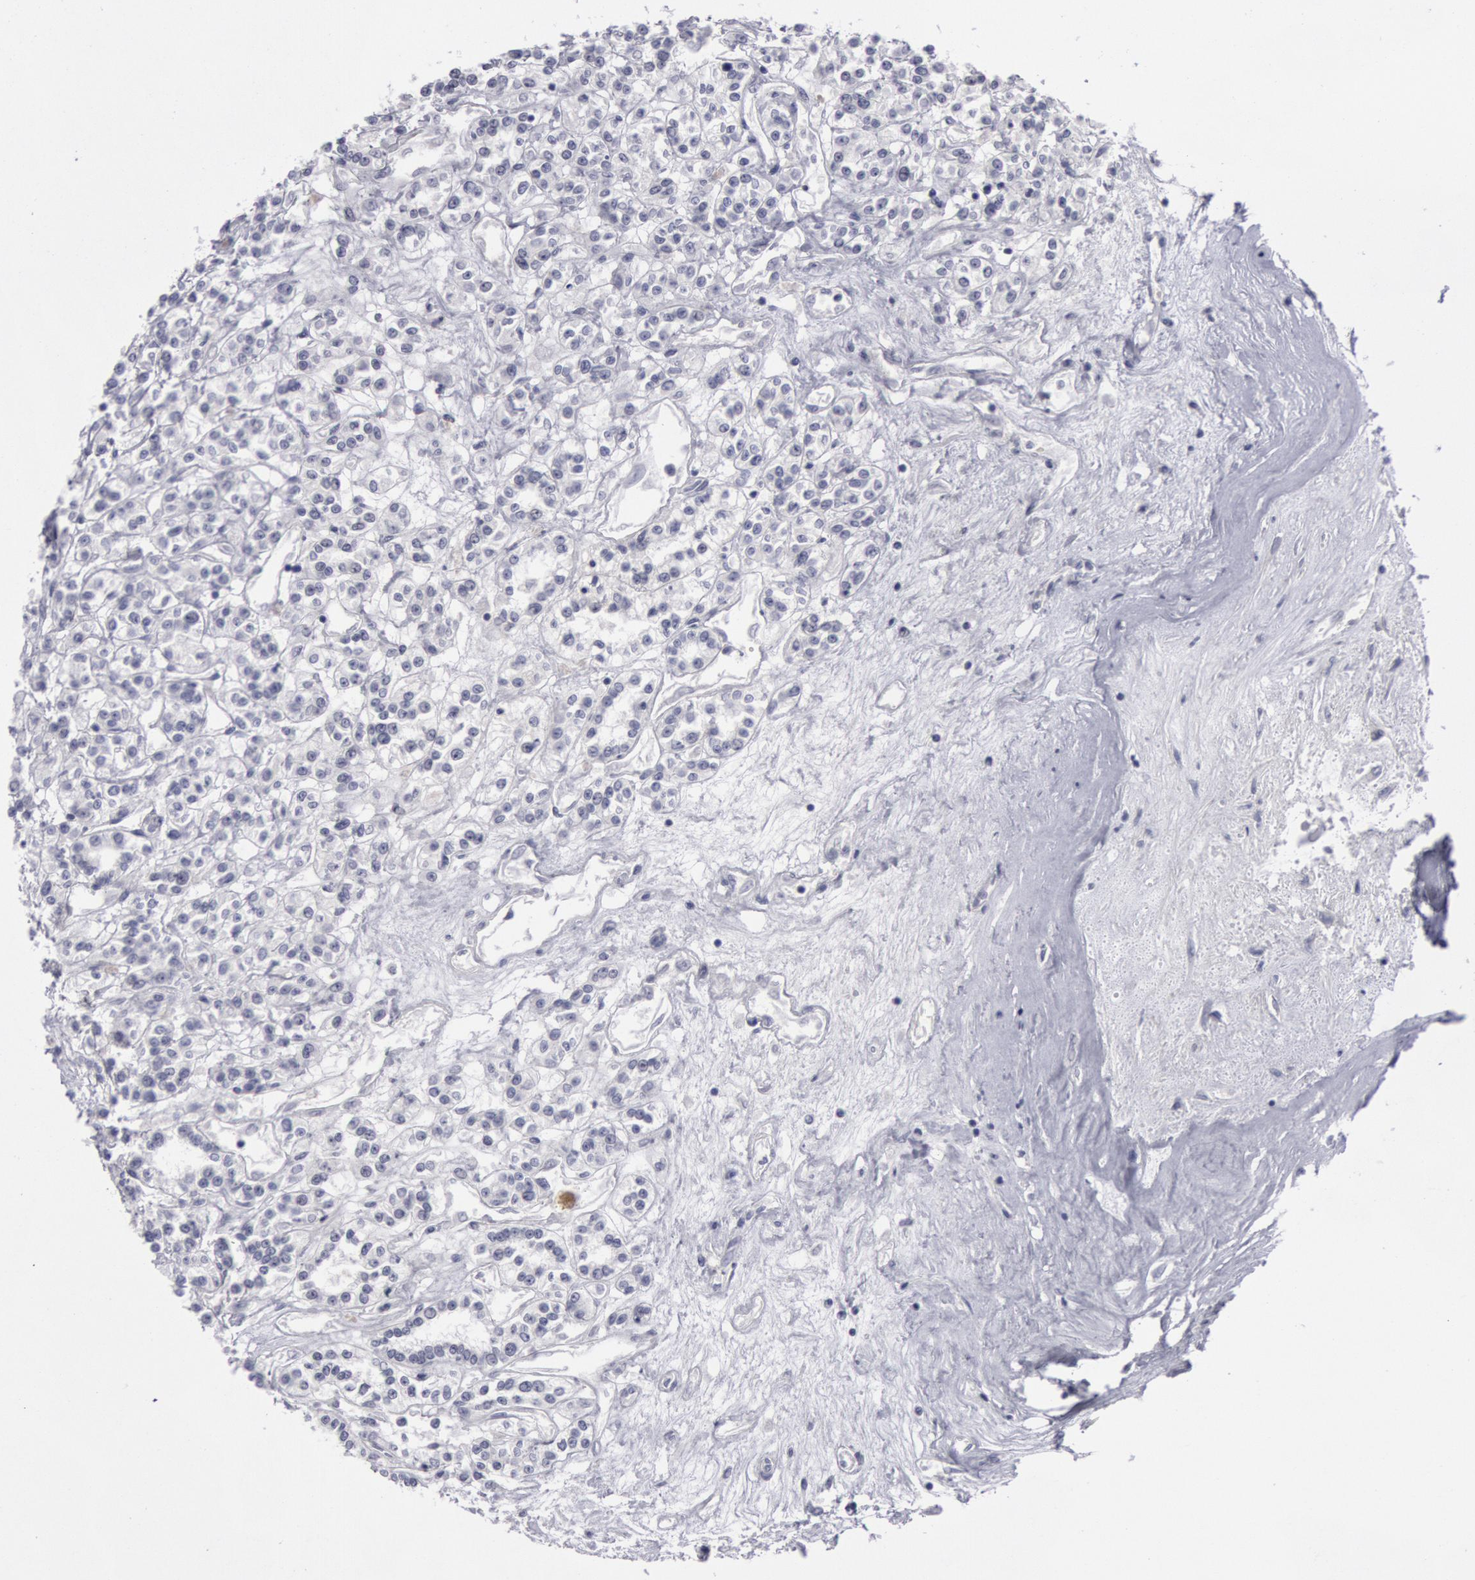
{"staining": {"intensity": "negative", "quantity": "none", "location": "none"}, "tissue": "renal cancer", "cell_type": "Tumor cells", "image_type": "cancer", "snomed": [{"axis": "morphology", "description": "Adenocarcinoma, NOS"}, {"axis": "topography", "description": "Kidney"}], "caption": "DAB (3,3'-diaminobenzidine) immunohistochemical staining of human renal cancer (adenocarcinoma) displays no significant expression in tumor cells.", "gene": "KRT16", "patient": {"sex": "female", "age": 76}}